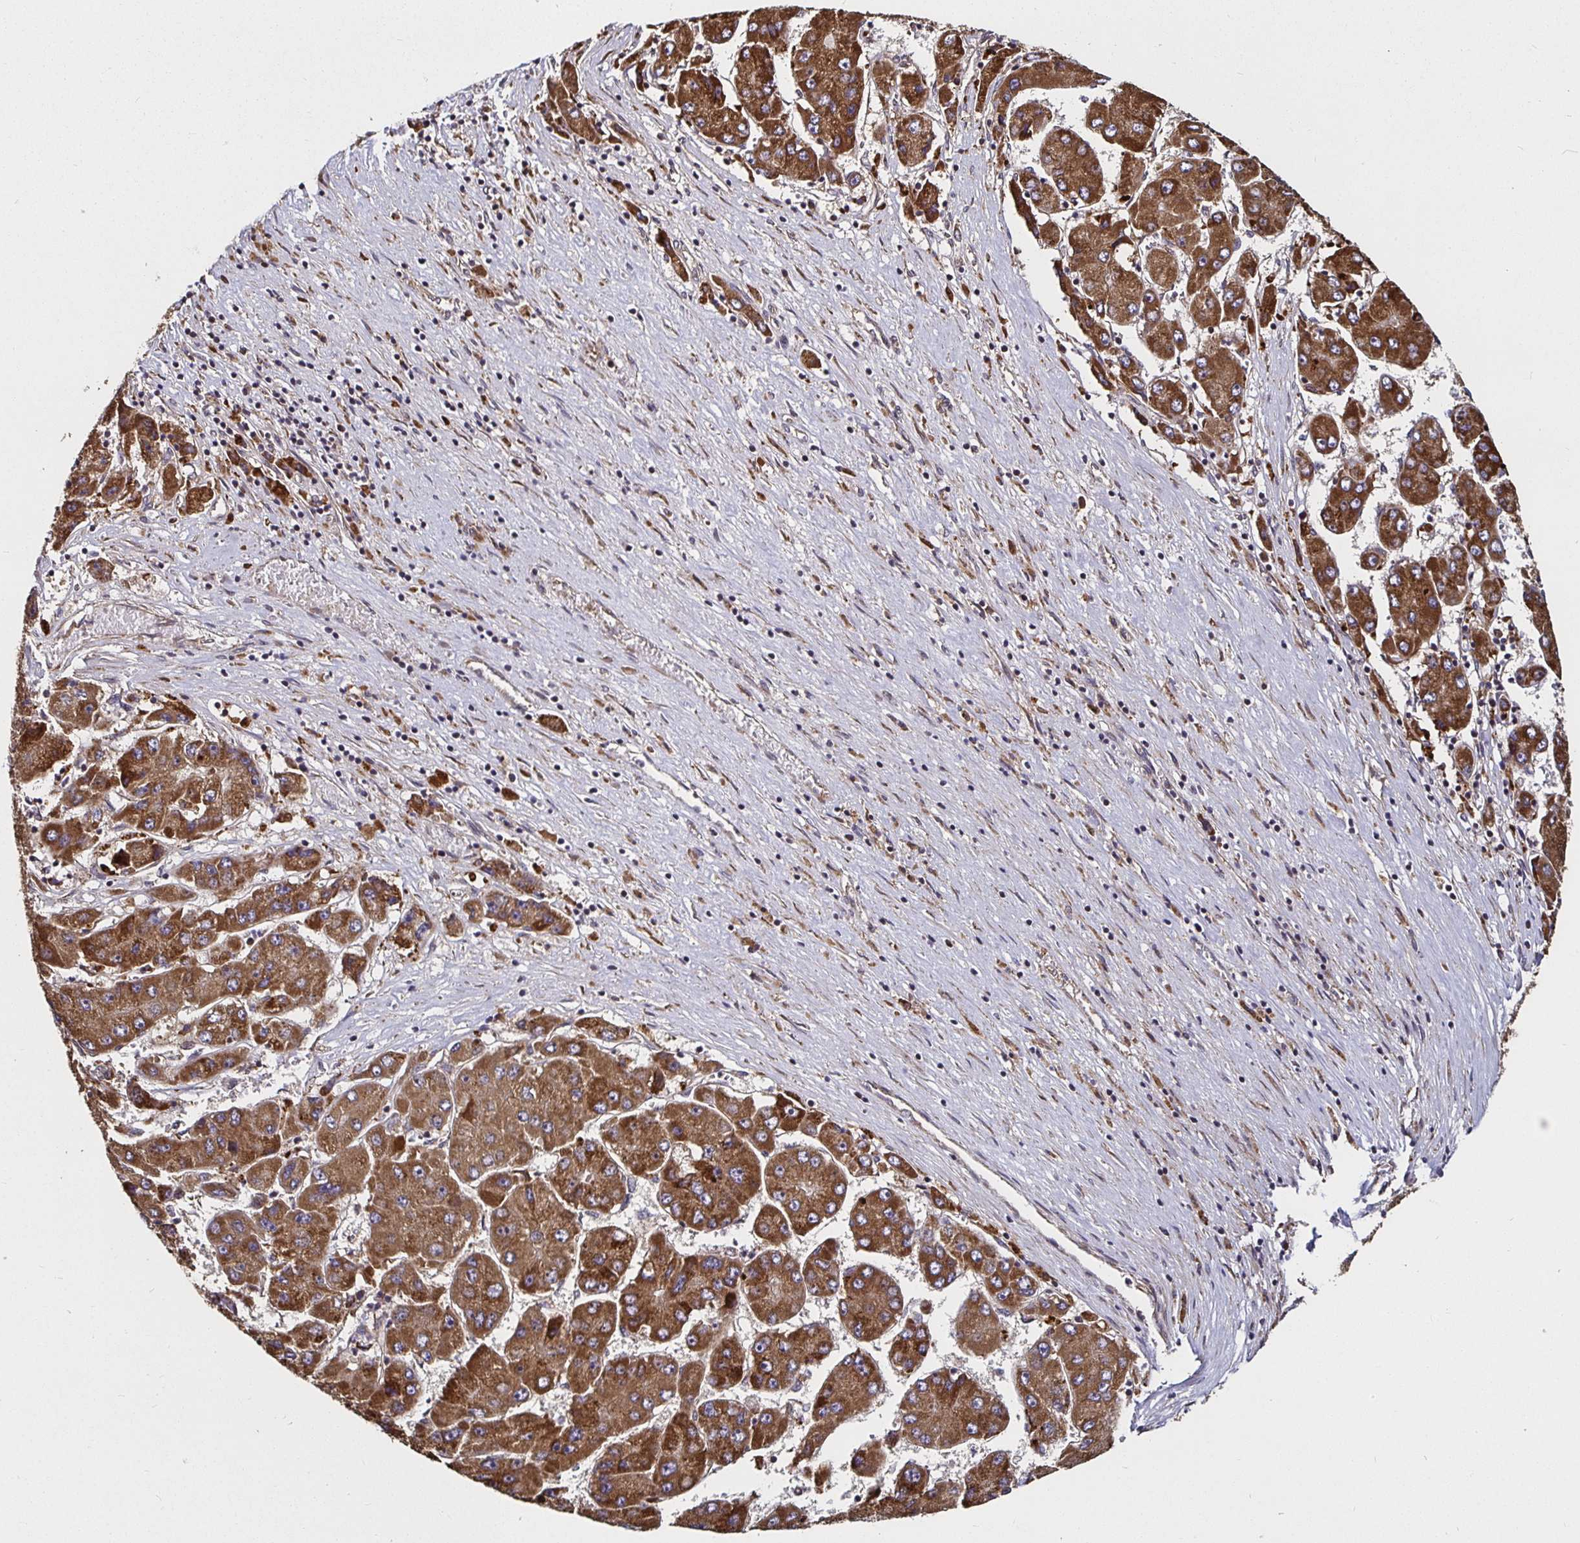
{"staining": {"intensity": "strong", "quantity": ">75%", "location": "cytoplasmic/membranous"}, "tissue": "liver cancer", "cell_type": "Tumor cells", "image_type": "cancer", "snomed": [{"axis": "morphology", "description": "Carcinoma, Hepatocellular, NOS"}, {"axis": "topography", "description": "Liver"}], "caption": "Hepatocellular carcinoma (liver) stained with a brown dye reveals strong cytoplasmic/membranous positive positivity in about >75% of tumor cells.", "gene": "MLST8", "patient": {"sex": "female", "age": 61}}